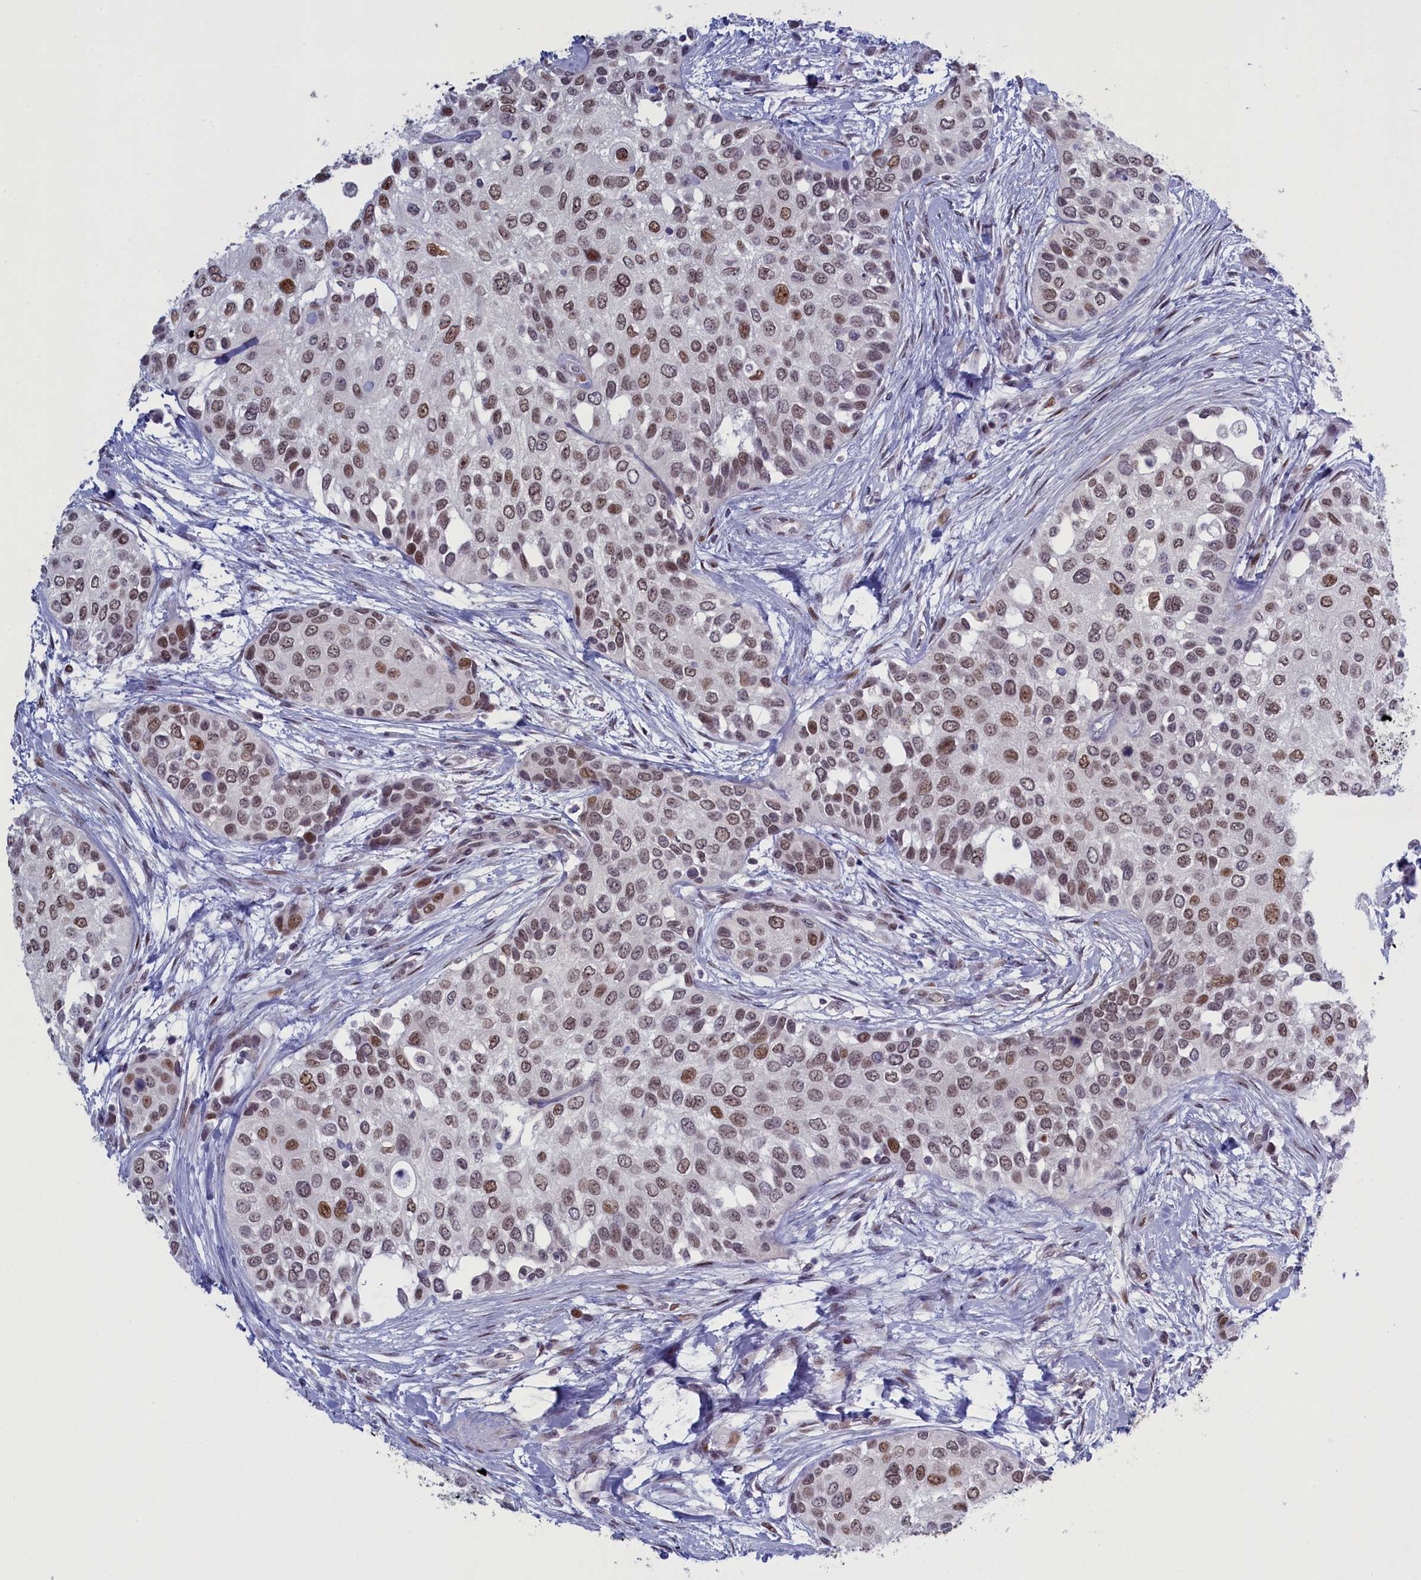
{"staining": {"intensity": "moderate", "quantity": "25%-75%", "location": "nuclear"}, "tissue": "urothelial cancer", "cell_type": "Tumor cells", "image_type": "cancer", "snomed": [{"axis": "morphology", "description": "Normal tissue, NOS"}, {"axis": "morphology", "description": "Urothelial carcinoma, High grade"}, {"axis": "topography", "description": "Vascular tissue"}, {"axis": "topography", "description": "Urinary bladder"}], "caption": "Brown immunohistochemical staining in human urothelial carcinoma (high-grade) reveals moderate nuclear positivity in about 25%-75% of tumor cells. Nuclei are stained in blue.", "gene": "ATF7IP2", "patient": {"sex": "female", "age": 56}}